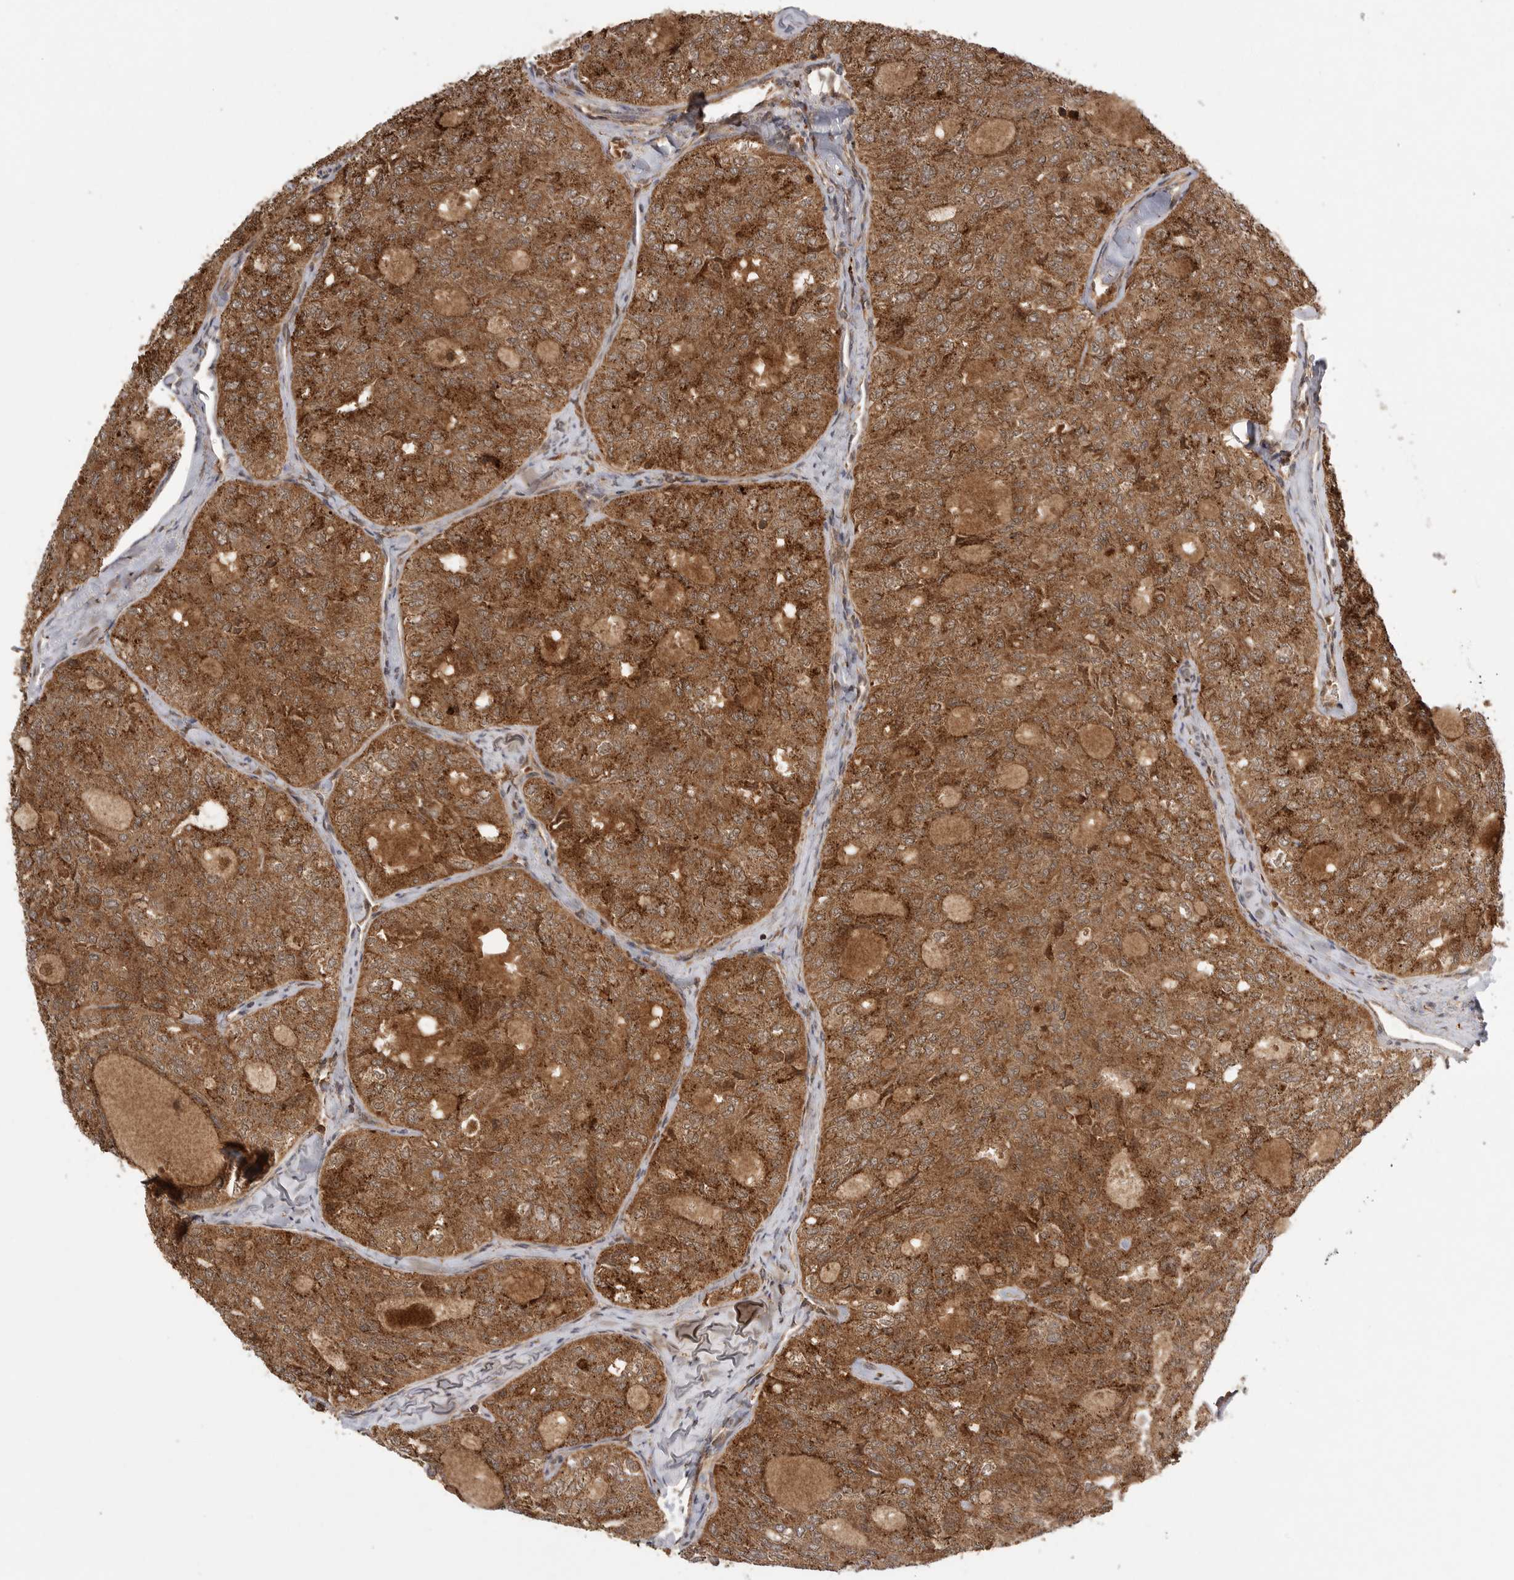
{"staining": {"intensity": "strong", "quantity": ">75%", "location": "cytoplasmic/membranous"}, "tissue": "thyroid cancer", "cell_type": "Tumor cells", "image_type": "cancer", "snomed": [{"axis": "morphology", "description": "Follicular adenoma carcinoma, NOS"}, {"axis": "topography", "description": "Thyroid gland"}], "caption": "Approximately >75% of tumor cells in human thyroid cancer (follicular adenoma carcinoma) show strong cytoplasmic/membranous protein expression as visualized by brown immunohistochemical staining.", "gene": "PRDX4", "patient": {"sex": "male", "age": 75}}